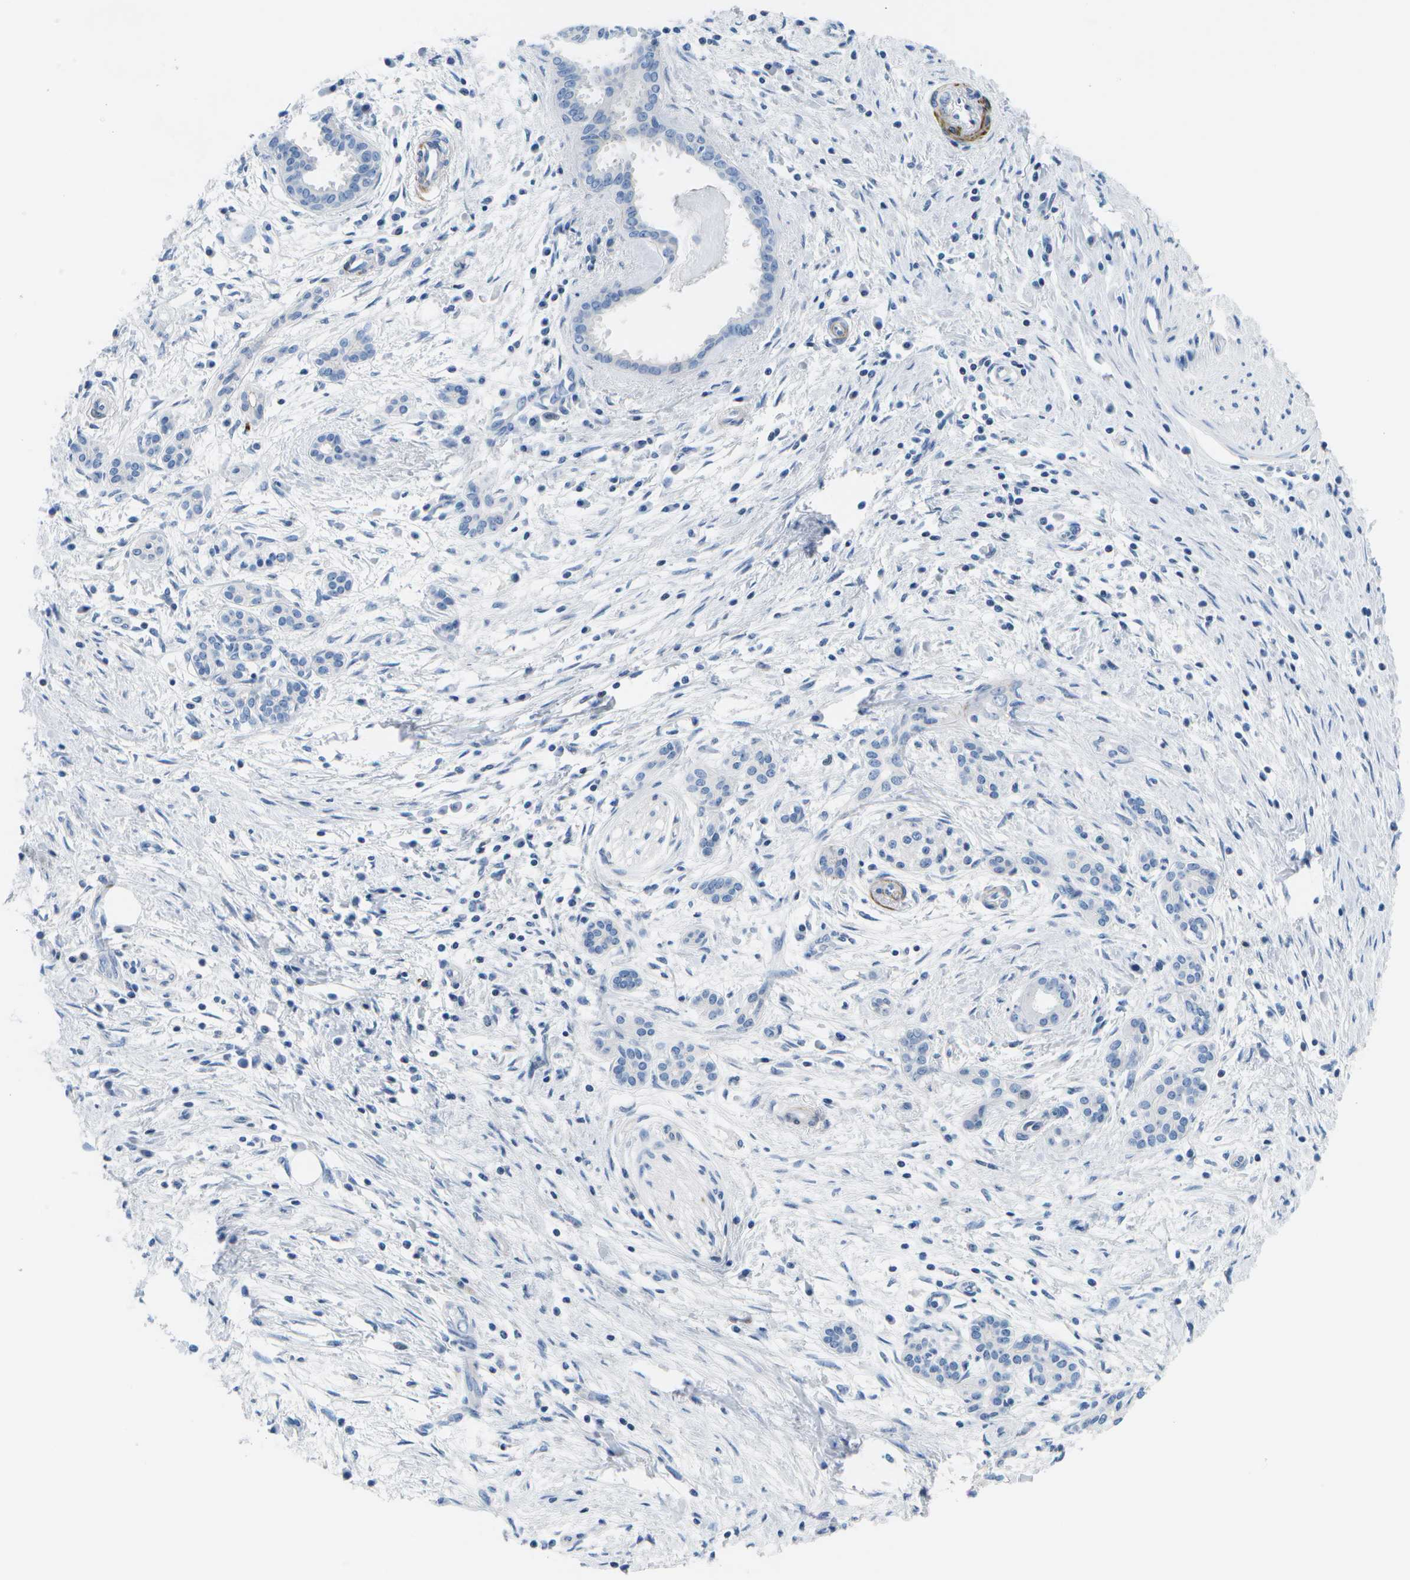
{"staining": {"intensity": "negative", "quantity": "none", "location": "none"}, "tissue": "pancreatic cancer", "cell_type": "Tumor cells", "image_type": "cancer", "snomed": [{"axis": "morphology", "description": "Adenocarcinoma, NOS"}, {"axis": "topography", "description": "Pancreas"}], "caption": "This is an immunohistochemistry histopathology image of human pancreatic cancer. There is no staining in tumor cells.", "gene": "ADGRG6", "patient": {"sex": "female", "age": 70}}